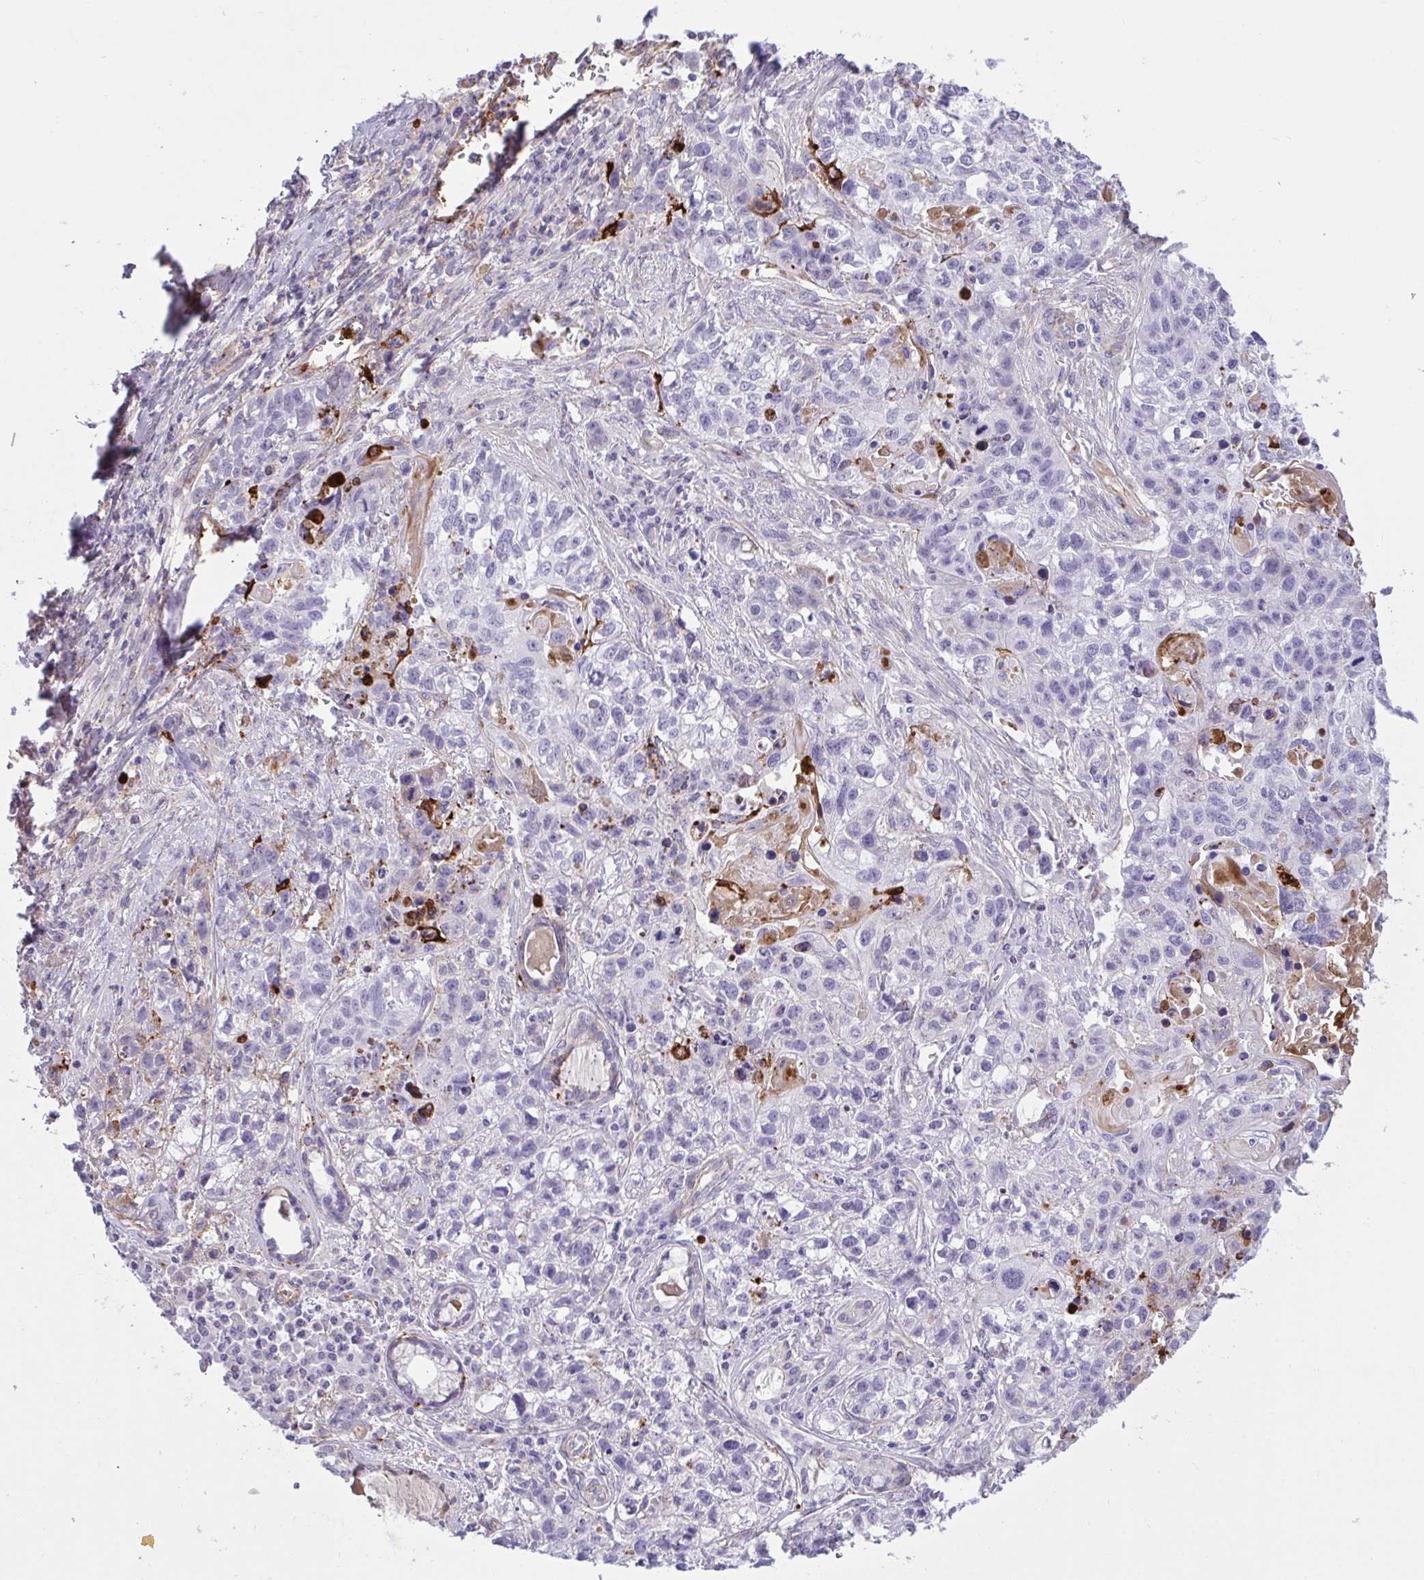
{"staining": {"intensity": "negative", "quantity": "none", "location": "none"}, "tissue": "lung cancer", "cell_type": "Tumor cells", "image_type": "cancer", "snomed": [{"axis": "morphology", "description": "Squamous cell carcinoma, NOS"}, {"axis": "topography", "description": "Lung"}], "caption": "Lung cancer (squamous cell carcinoma) stained for a protein using immunohistochemistry exhibits no expression tumor cells.", "gene": "F2", "patient": {"sex": "male", "age": 74}}